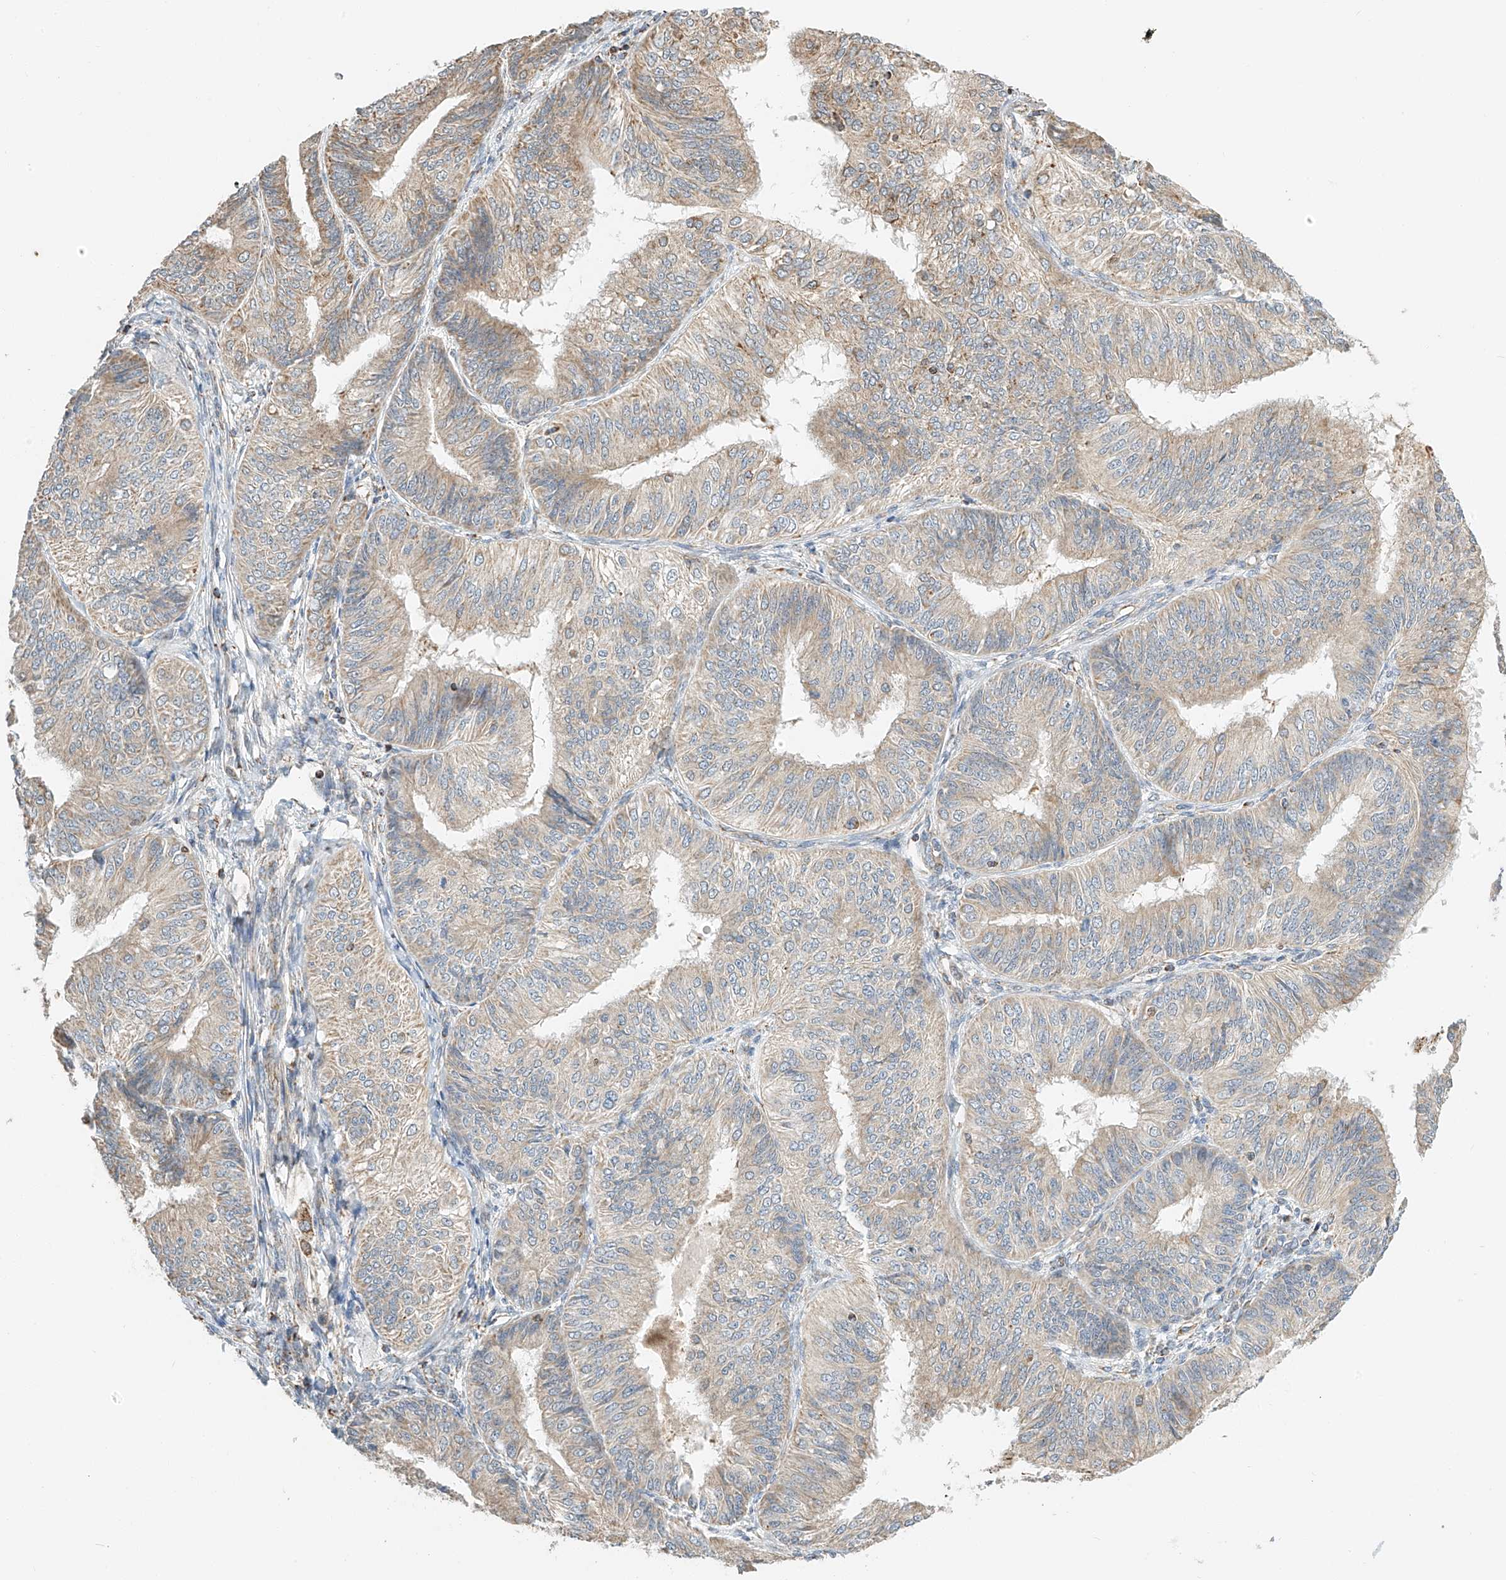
{"staining": {"intensity": "moderate", "quantity": "<25%", "location": "cytoplasmic/membranous"}, "tissue": "endometrial cancer", "cell_type": "Tumor cells", "image_type": "cancer", "snomed": [{"axis": "morphology", "description": "Adenocarcinoma, NOS"}, {"axis": "topography", "description": "Endometrium"}], "caption": "Immunohistochemistry staining of endometrial adenocarcinoma, which exhibits low levels of moderate cytoplasmic/membranous positivity in approximately <25% of tumor cells indicating moderate cytoplasmic/membranous protein staining. The staining was performed using DAB (3,3'-diaminobenzidine) (brown) for protein detection and nuclei were counterstained in hematoxylin (blue).", "gene": "YIPF7", "patient": {"sex": "female", "age": 58}}